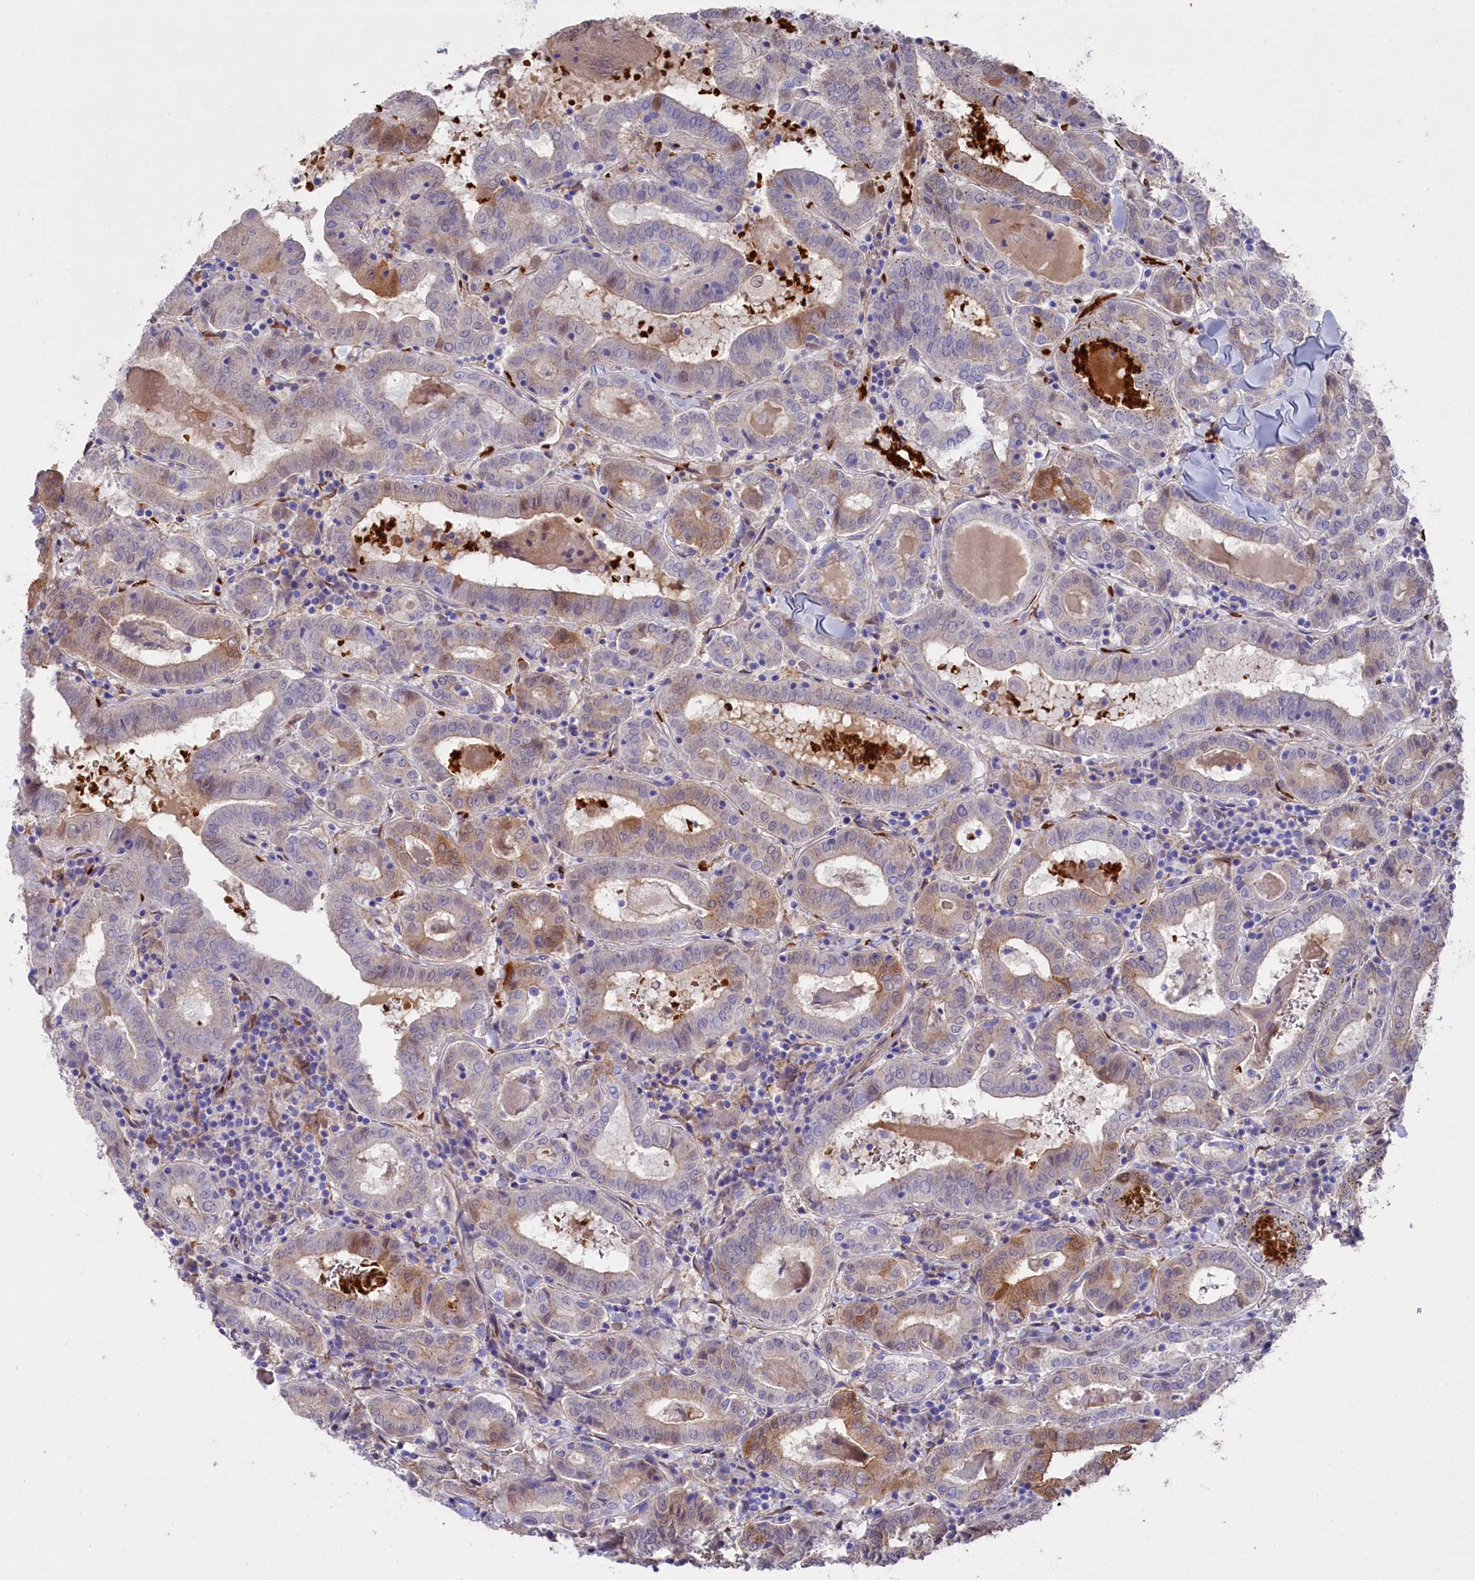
{"staining": {"intensity": "moderate", "quantity": "<25%", "location": "cytoplasmic/membranous"}, "tissue": "thyroid cancer", "cell_type": "Tumor cells", "image_type": "cancer", "snomed": [{"axis": "morphology", "description": "Papillary adenocarcinoma, NOS"}, {"axis": "topography", "description": "Thyroid gland"}], "caption": "Immunohistochemical staining of thyroid papillary adenocarcinoma displays moderate cytoplasmic/membranous protein expression in about <25% of tumor cells. (DAB (3,3'-diaminobenzidine) IHC, brown staining for protein, blue staining for nuclei).", "gene": "LHFPL4", "patient": {"sex": "female", "age": 72}}